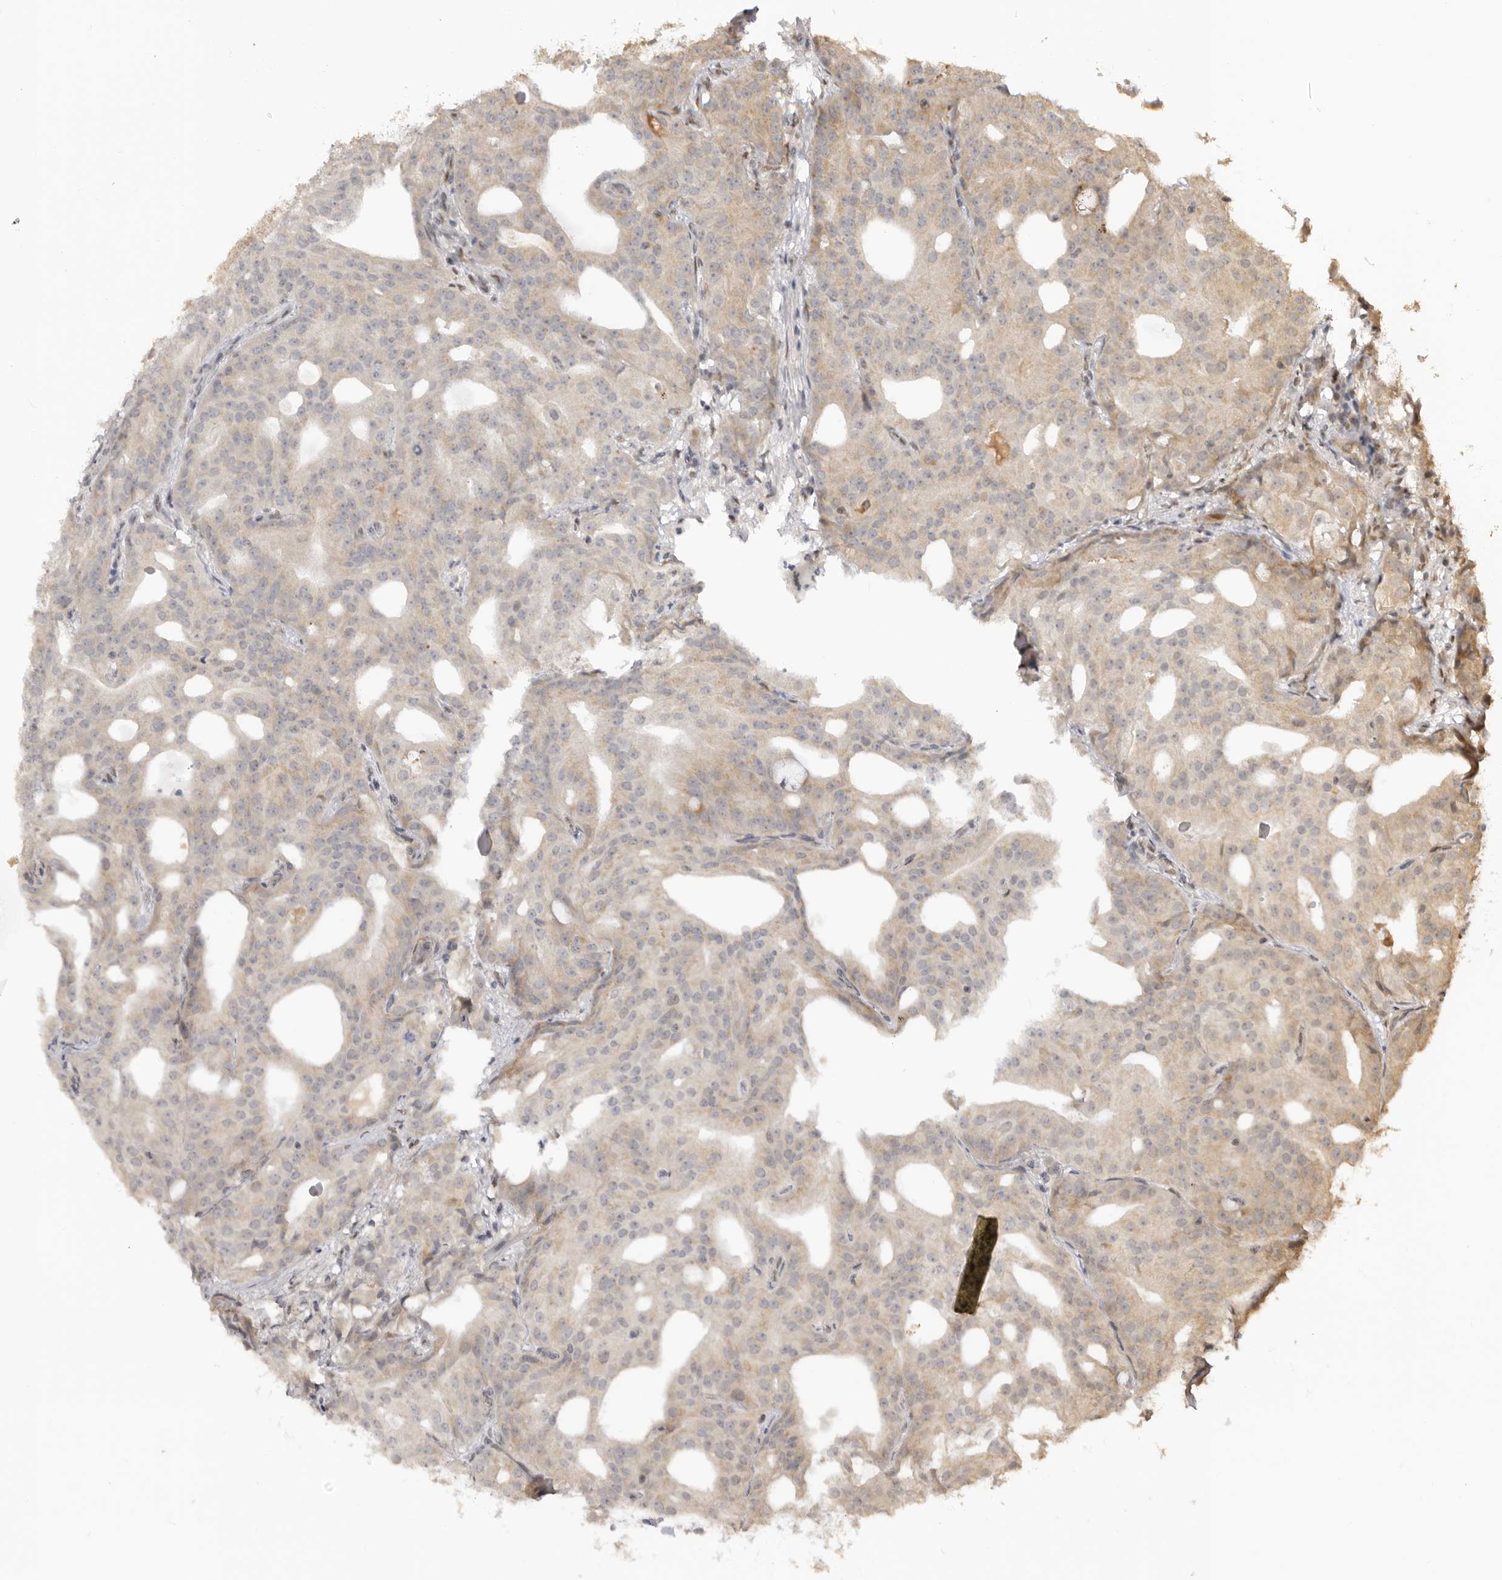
{"staining": {"intensity": "weak", "quantity": "25%-75%", "location": "cytoplasmic/membranous"}, "tissue": "prostate cancer", "cell_type": "Tumor cells", "image_type": "cancer", "snomed": [{"axis": "morphology", "description": "Adenocarcinoma, Medium grade"}, {"axis": "topography", "description": "Prostate"}], "caption": "Immunohistochemistry (IHC) (DAB (3,3'-diaminobenzidine)) staining of prostate cancer exhibits weak cytoplasmic/membranous protein expression in approximately 25%-75% of tumor cells.", "gene": "ALKAL1", "patient": {"sex": "male", "age": 88}}